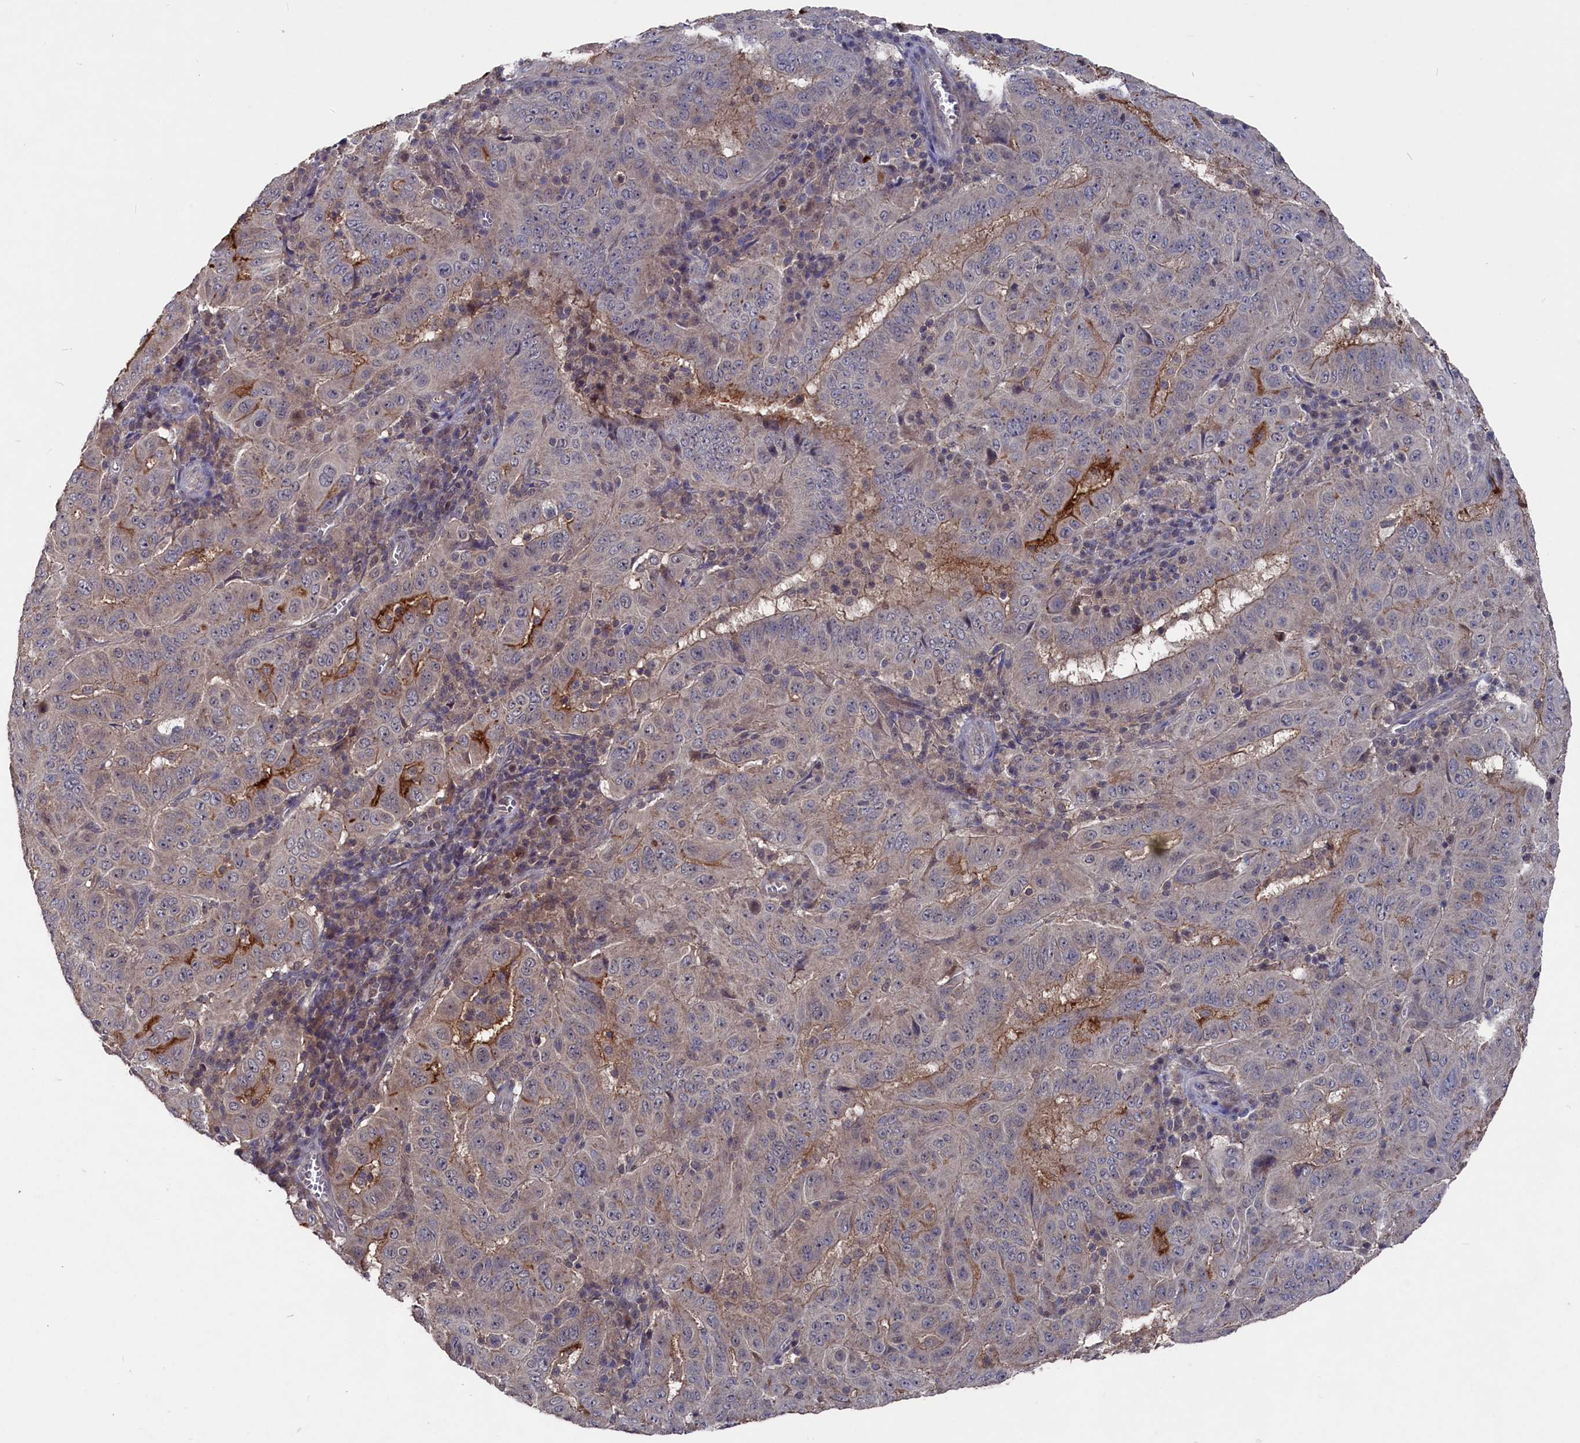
{"staining": {"intensity": "moderate", "quantity": "<25%", "location": "cytoplasmic/membranous"}, "tissue": "pancreatic cancer", "cell_type": "Tumor cells", "image_type": "cancer", "snomed": [{"axis": "morphology", "description": "Adenocarcinoma, NOS"}, {"axis": "topography", "description": "Pancreas"}], "caption": "Moderate cytoplasmic/membranous expression for a protein is identified in approximately <25% of tumor cells of pancreatic cancer (adenocarcinoma) using immunohistochemistry (IHC).", "gene": "TMC5", "patient": {"sex": "male", "age": 63}}